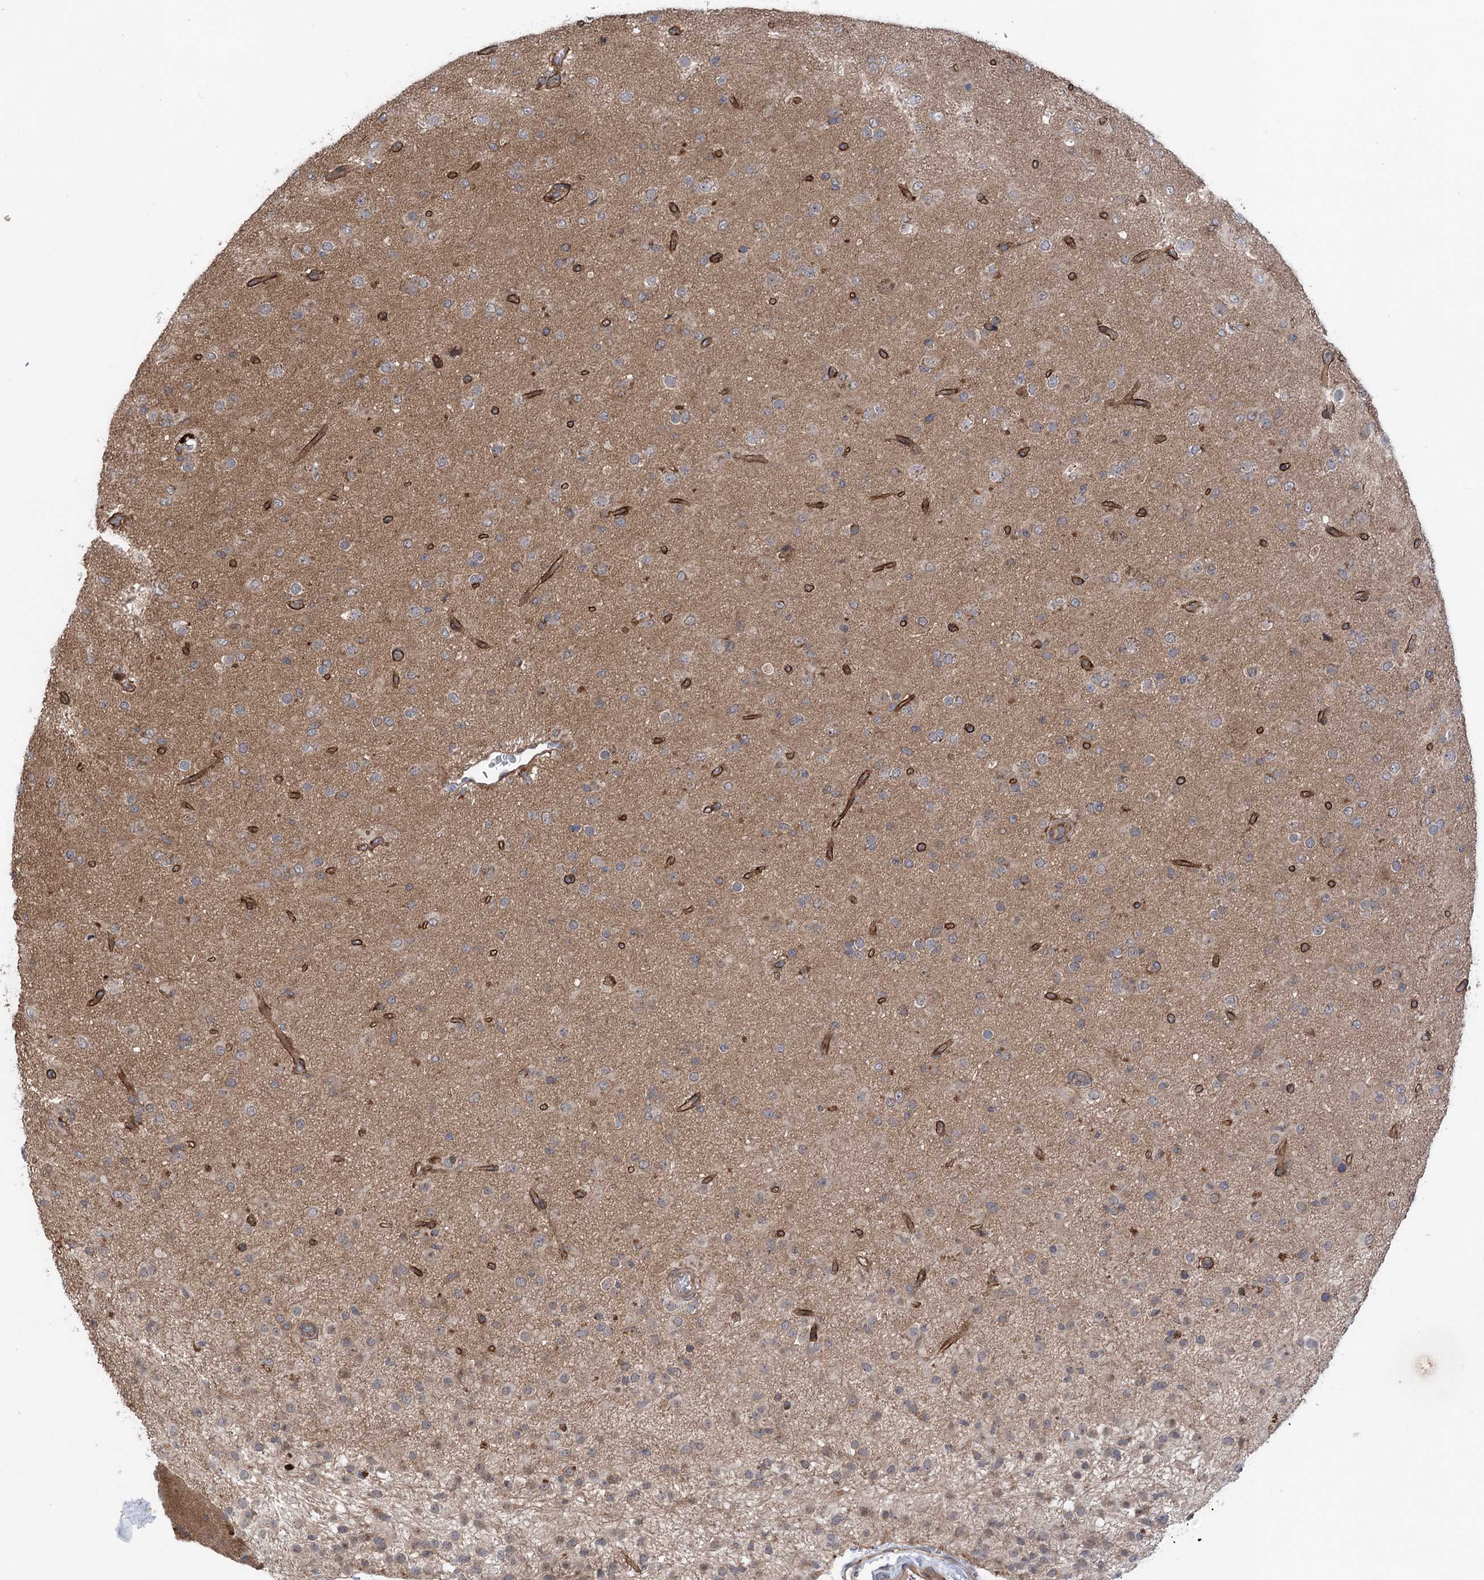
{"staining": {"intensity": "negative", "quantity": "none", "location": "none"}, "tissue": "glioma", "cell_type": "Tumor cells", "image_type": "cancer", "snomed": [{"axis": "morphology", "description": "Glioma, malignant, Low grade"}, {"axis": "topography", "description": "Brain"}], "caption": "DAB (3,3'-diaminobenzidine) immunohistochemical staining of glioma displays no significant expression in tumor cells.", "gene": "METTL24", "patient": {"sex": "male", "age": 65}}